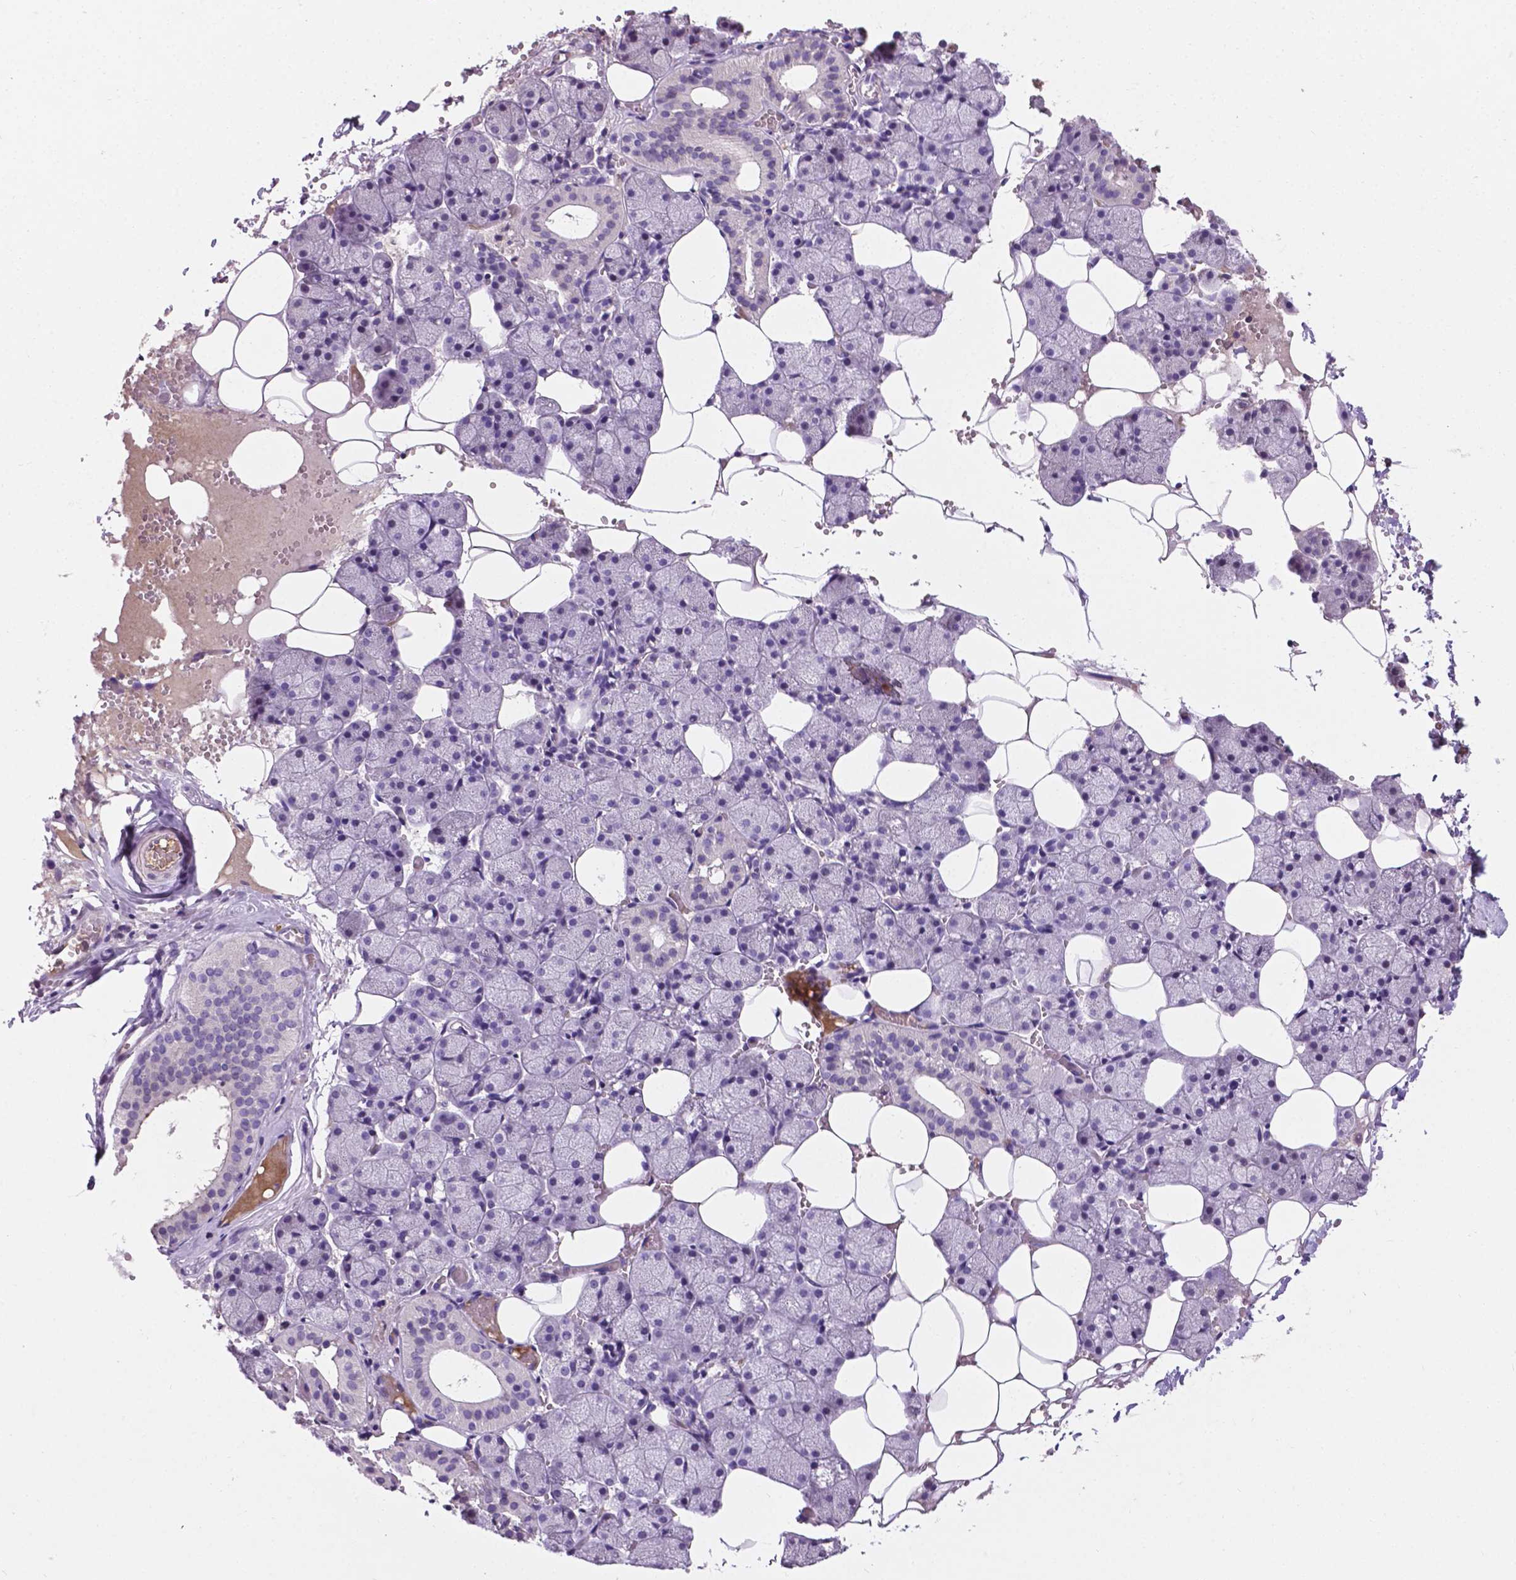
{"staining": {"intensity": "negative", "quantity": "none", "location": "none"}, "tissue": "salivary gland", "cell_type": "Glandular cells", "image_type": "normal", "snomed": [{"axis": "morphology", "description": "Normal tissue, NOS"}, {"axis": "topography", "description": "Salivary gland"}], "caption": "Unremarkable salivary gland was stained to show a protein in brown. There is no significant expression in glandular cells.", "gene": "APOE", "patient": {"sex": "male", "age": 38}}